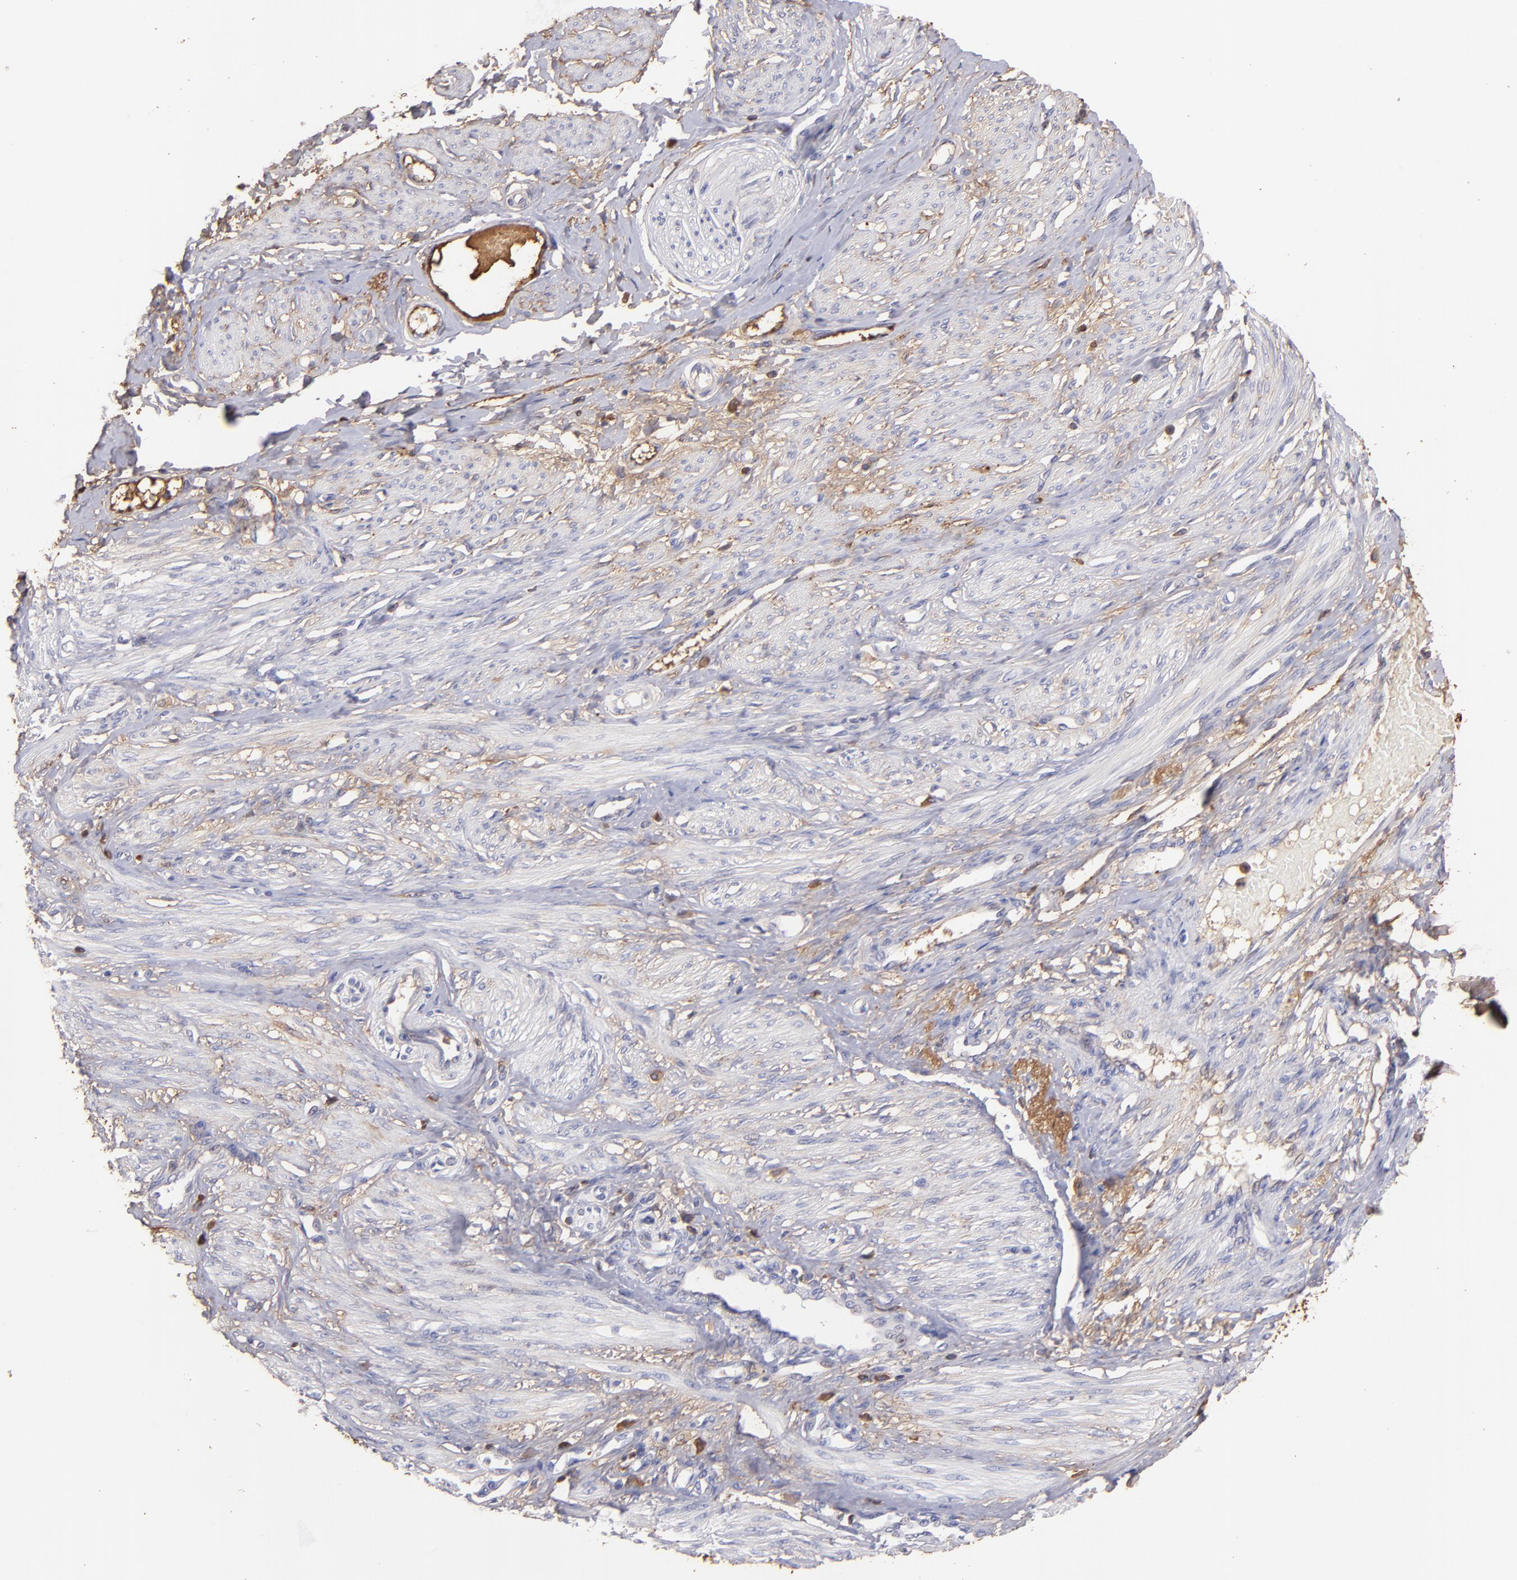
{"staining": {"intensity": "negative", "quantity": "none", "location": "none"}, "tissue": "smooth muscle", "cell_type": "Smooth muscle cells", "image_type": "normal", "snomed": [{"axis": "morphology", "description": "Normal tissue, NOS"}, {"axis": "topography", "description": "Smooth muscle"}, {"axis": "topography", "description": "Uterus"}], "caption": "Smooth muscle stained for a protein using IHC reveals no expression smooth muscle cells.", "gene": "FGB", "patient": {"sex": "female", "age": 39}}